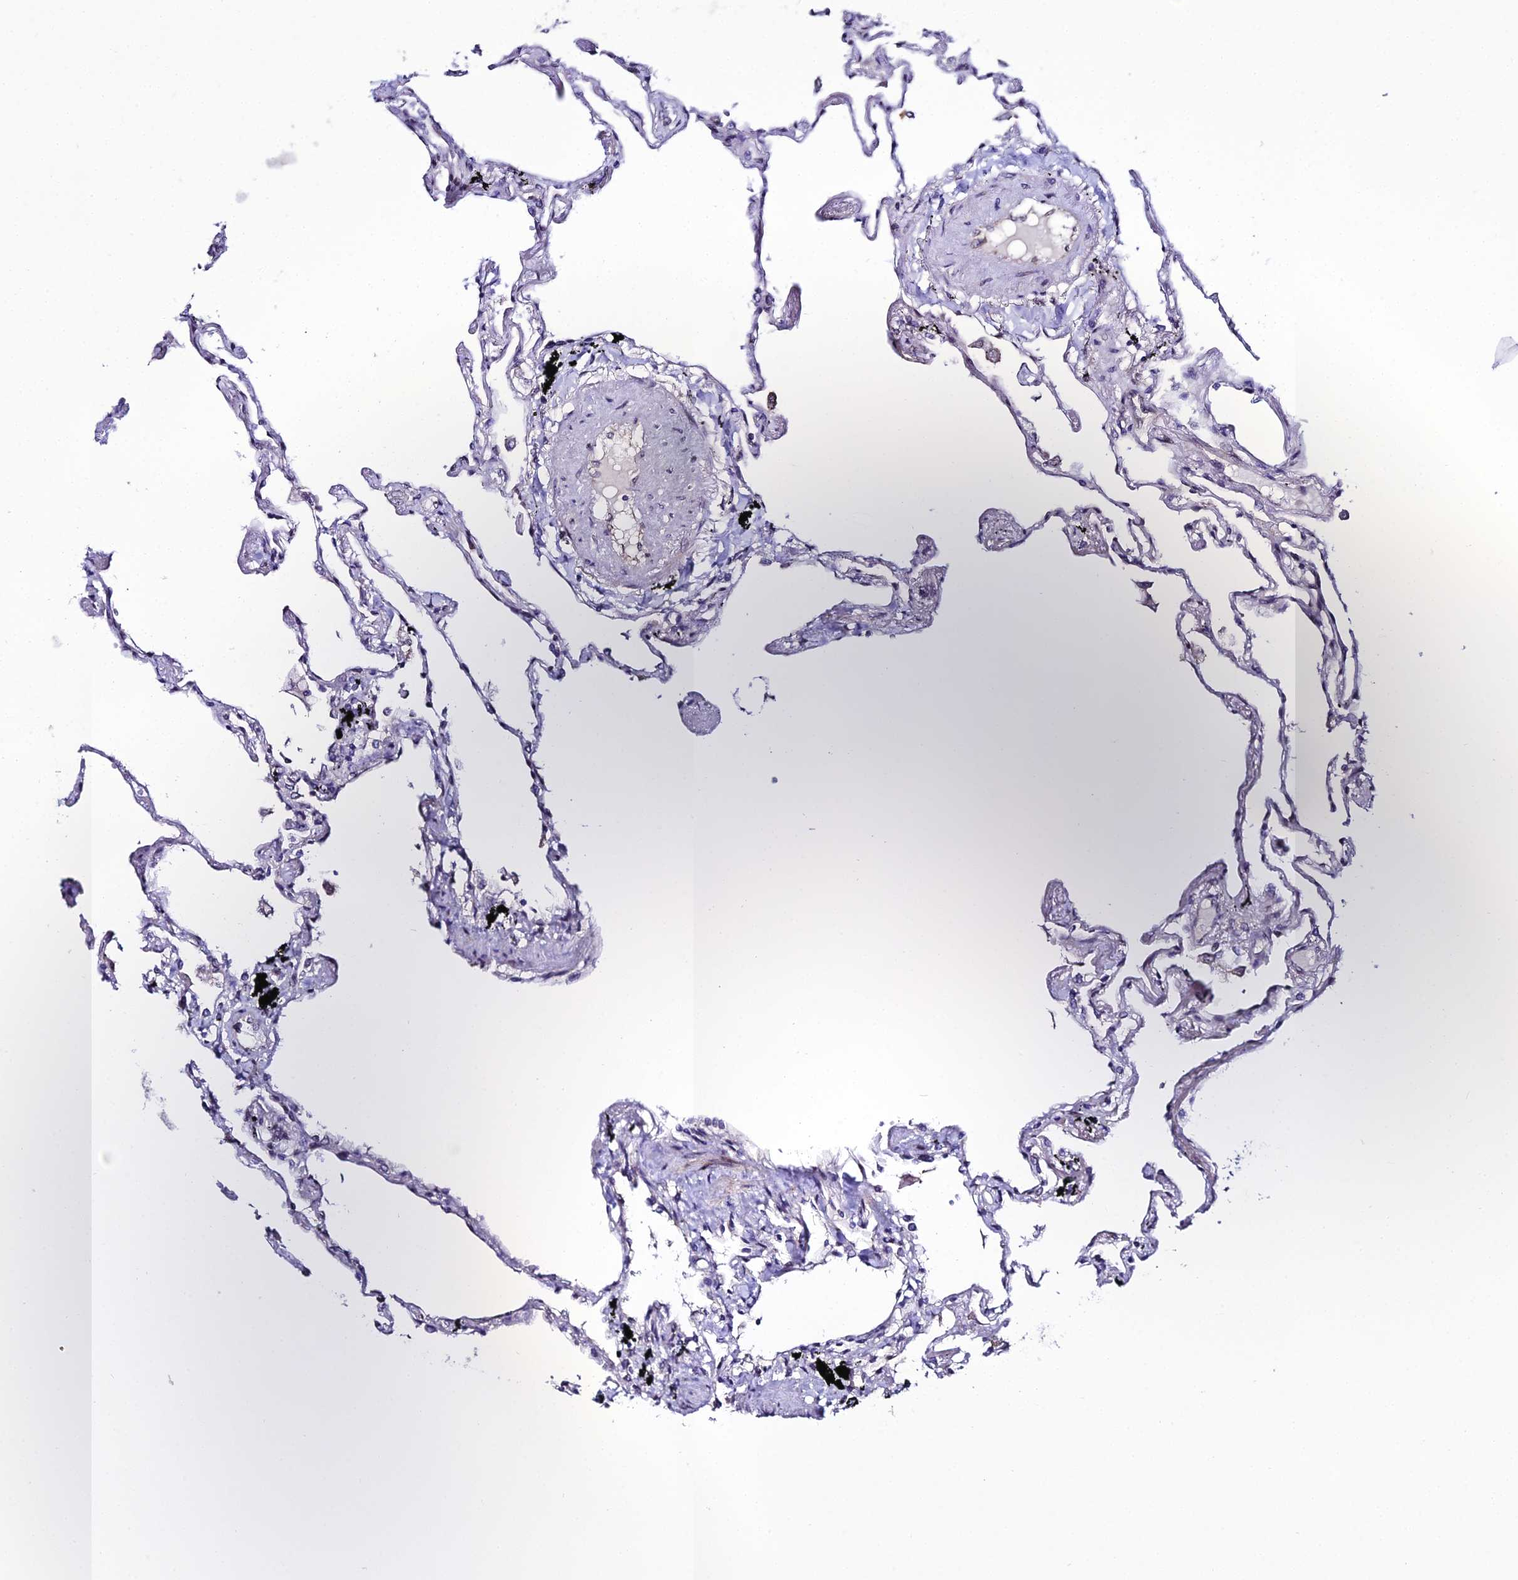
{"staining": {"intensity": "weak", "quantity": "<25%", "location": "cytoplasmic/membranous"}, "tissue": "lung", "cell_type": "Alveolar cells", "image_type": "normal", "snomed": [{"axis": "morphology", "description": "Normal tissue, NOS"}, {"axis": "topography", "description": "Lung"}], "caption": "This is an immunohistochemistry photomicrograph of benign lung. There is no positivity in alveolar cells.", "gene": "DDX19A", "patient": {"sex": "female", "age": 67}}